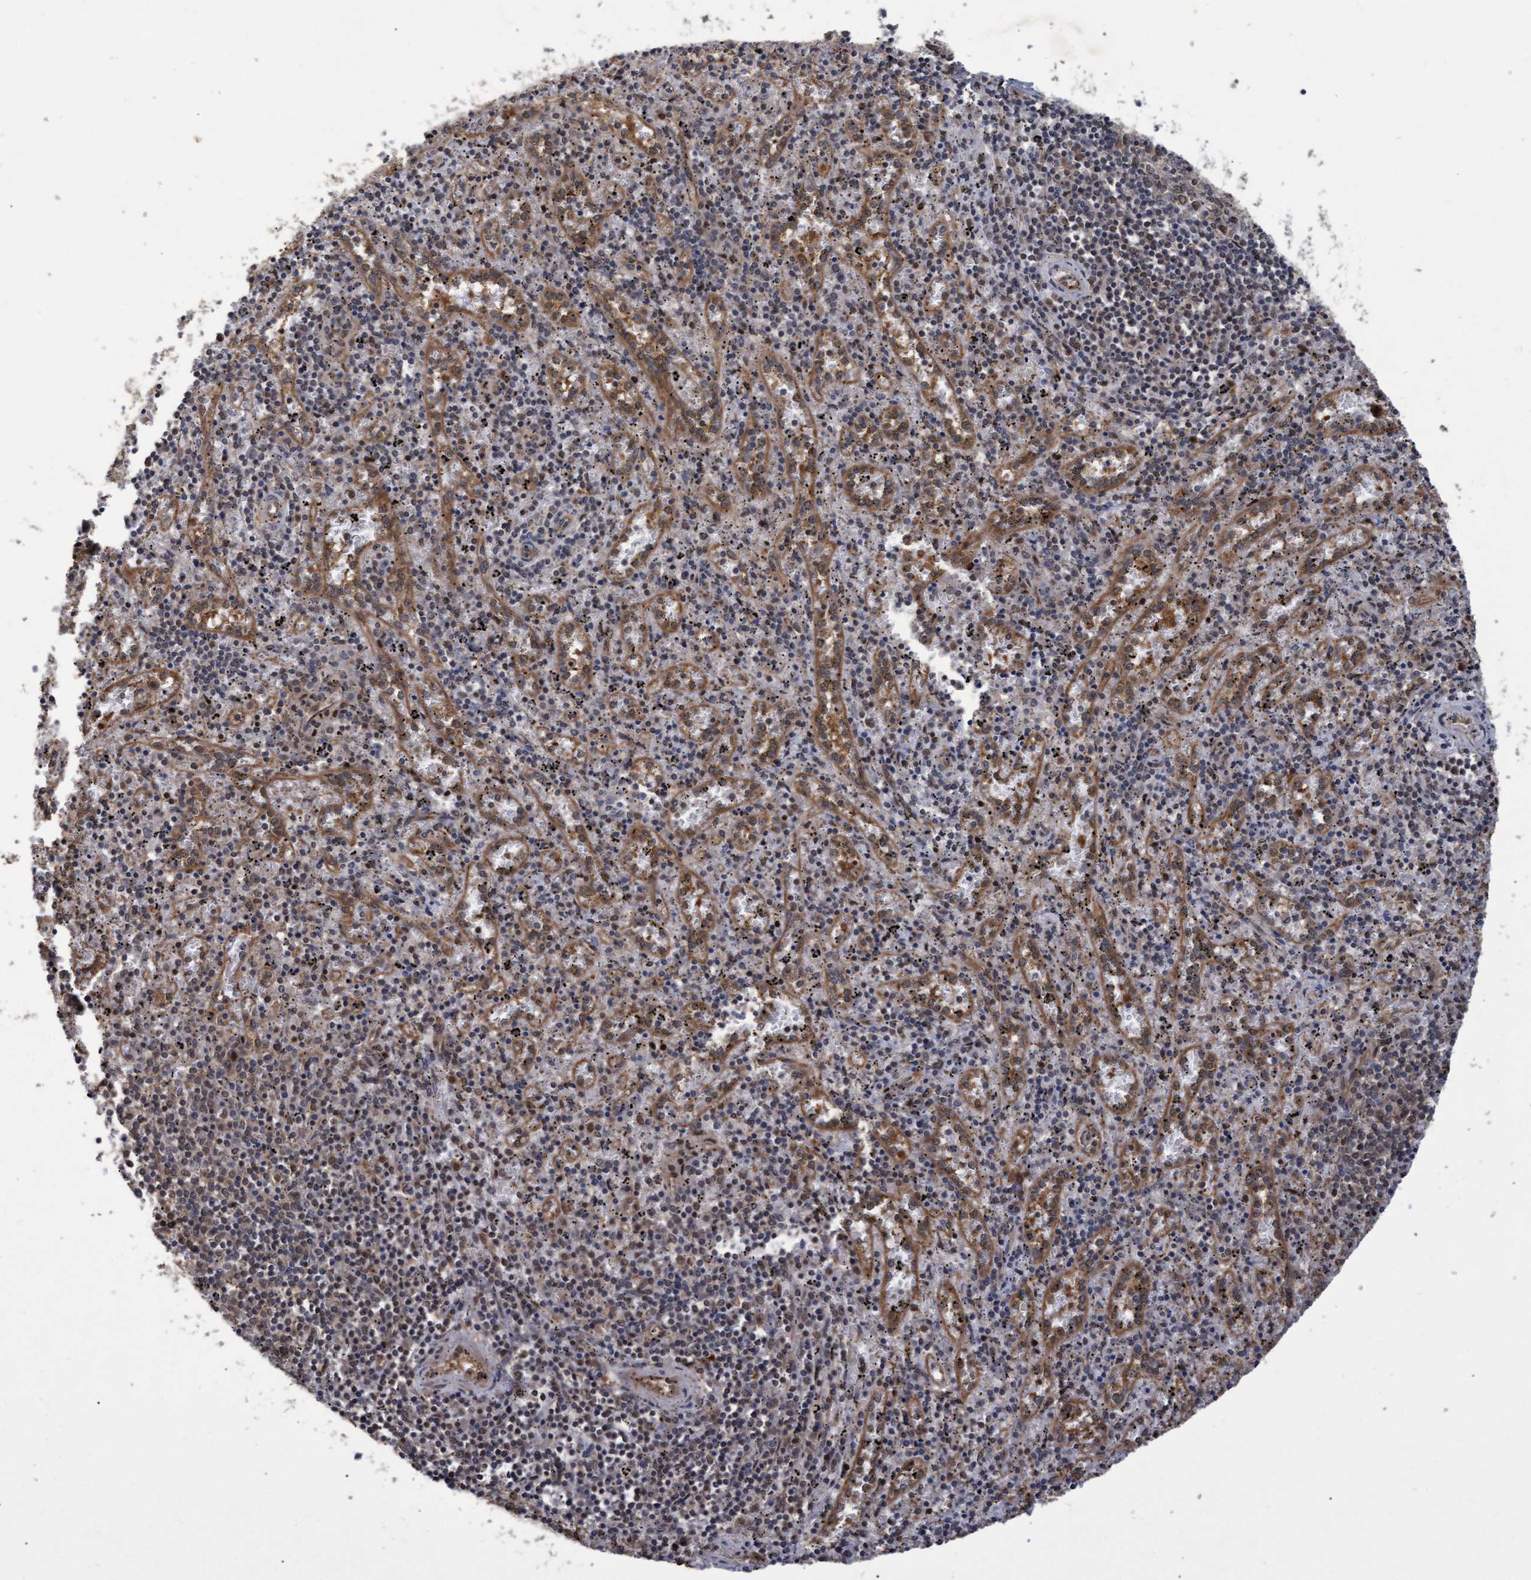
{"staining": {"intensity": "moderate", "quantity": "25%-75%", "location": "cytoplasmic/membranous,nuclear"}, "tissue": "spleen", "cell_type": "Cells in red pulp", "image_type": "normal", "snomed": [{"axis": "morphology", "description": "Normal tissue, NOS"}, {"axis": "topography", "description": "Spleen"}], "caption": "Approximately 25%-75% of cells in red pulp in benign human spleen reveal moderate cytoplasmic/membranous,nuclear protein positivity as visualized by brown immunohistochemical staining.", "gene": "PSMB6", "patient": {"sex": "male", "age": 11}}